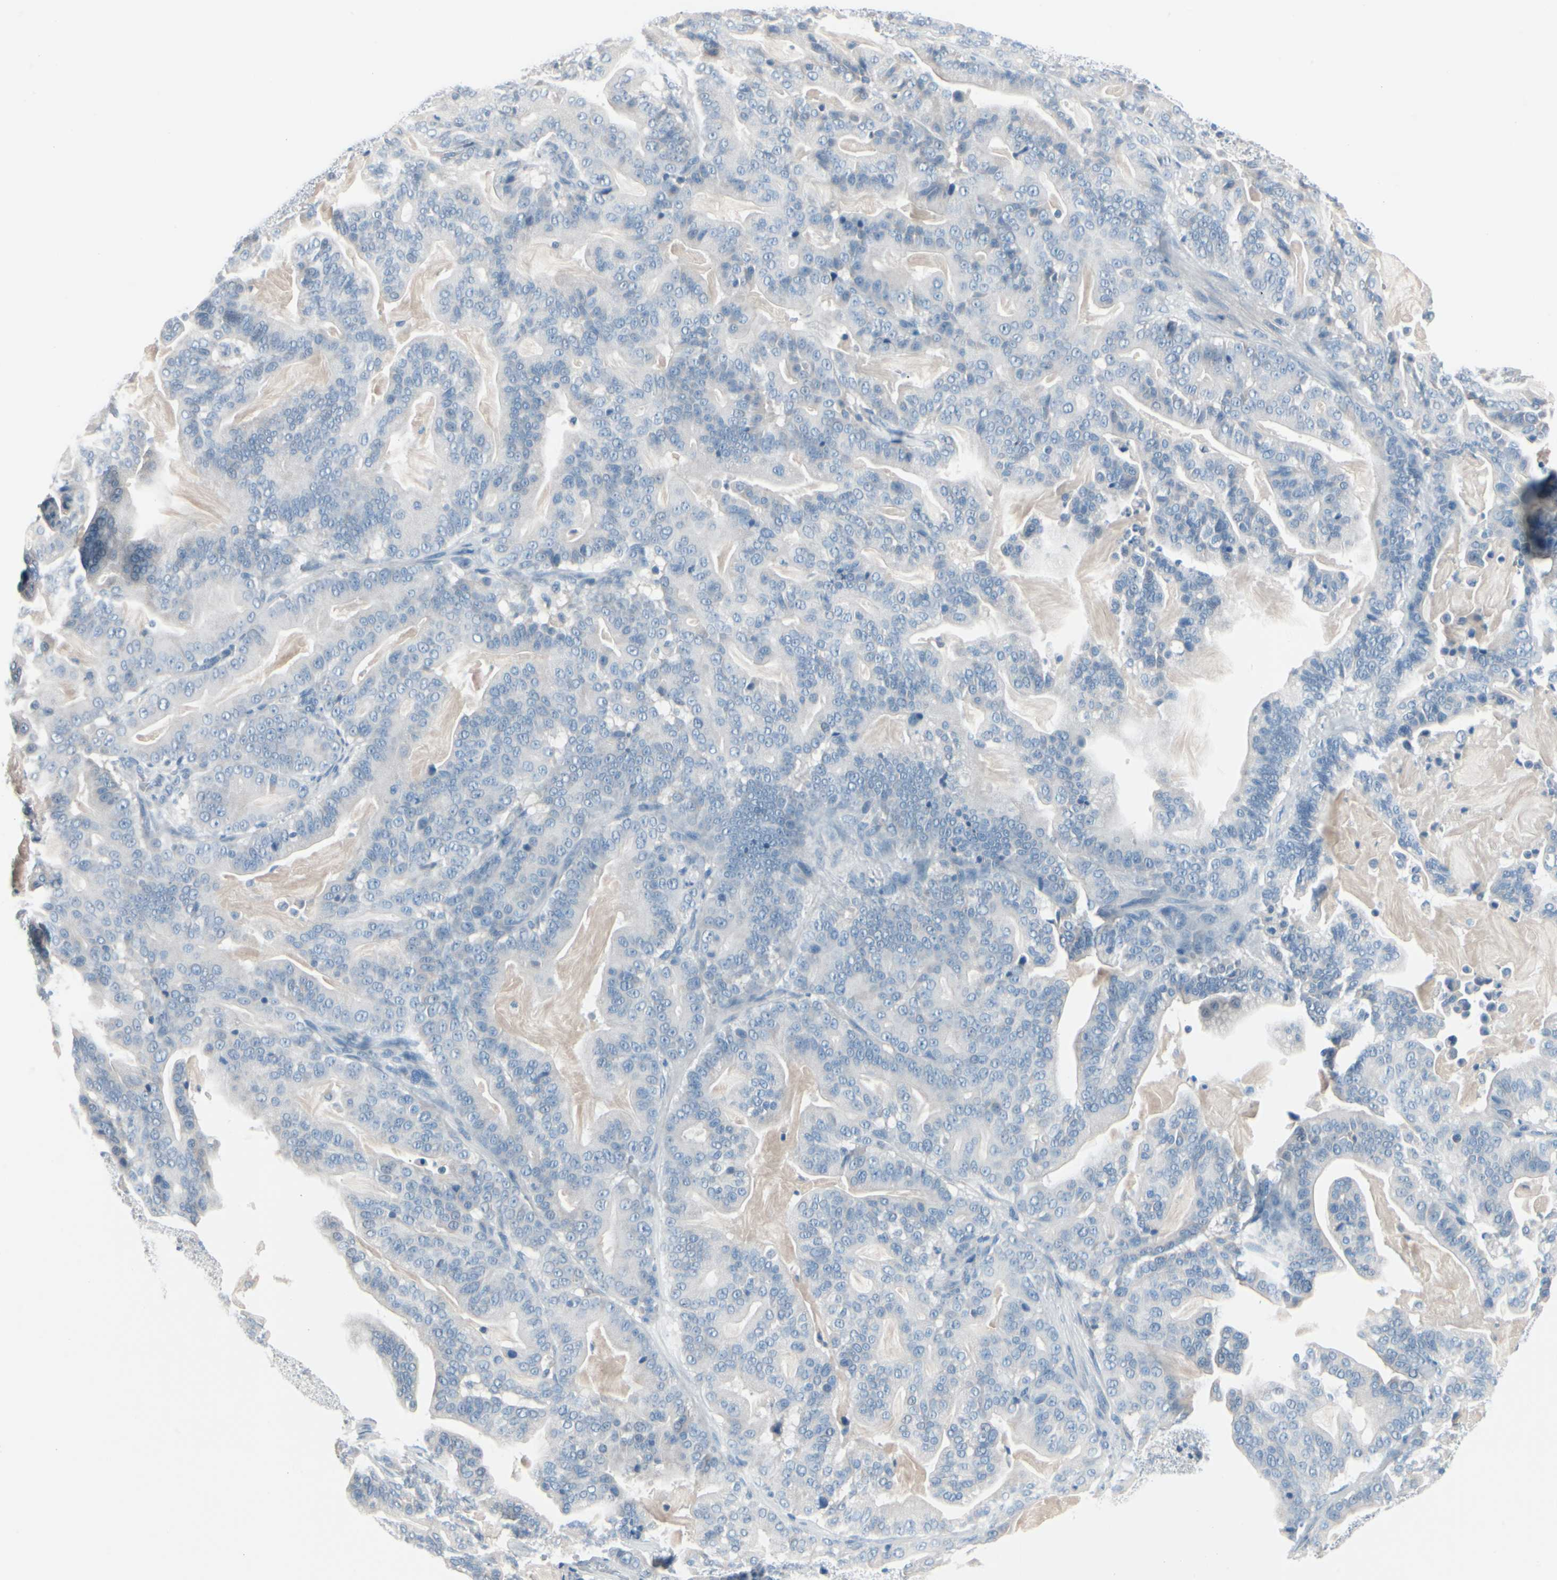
{"staining": {"intensity": "negative", "quantity": "none", "location": "none"}, "tissue": "pancreatic cancer", "cell_type": "Tumor cells", "image_type": "cancer", "snomed": [{"axis": "morphology", "description": "Adenocarcinoma, NOS"}, {"axis": "topography", "description": "Pancreas"}], "caption": "This image is of pancreatic cancer stained with immunohistochemistry (IHC) to label a protein in brown with the nuclei are counter-stained blue. There is no staining in tumor cells.", "gene": "PGR", "patient": {"sex": "male", "age": 63}}